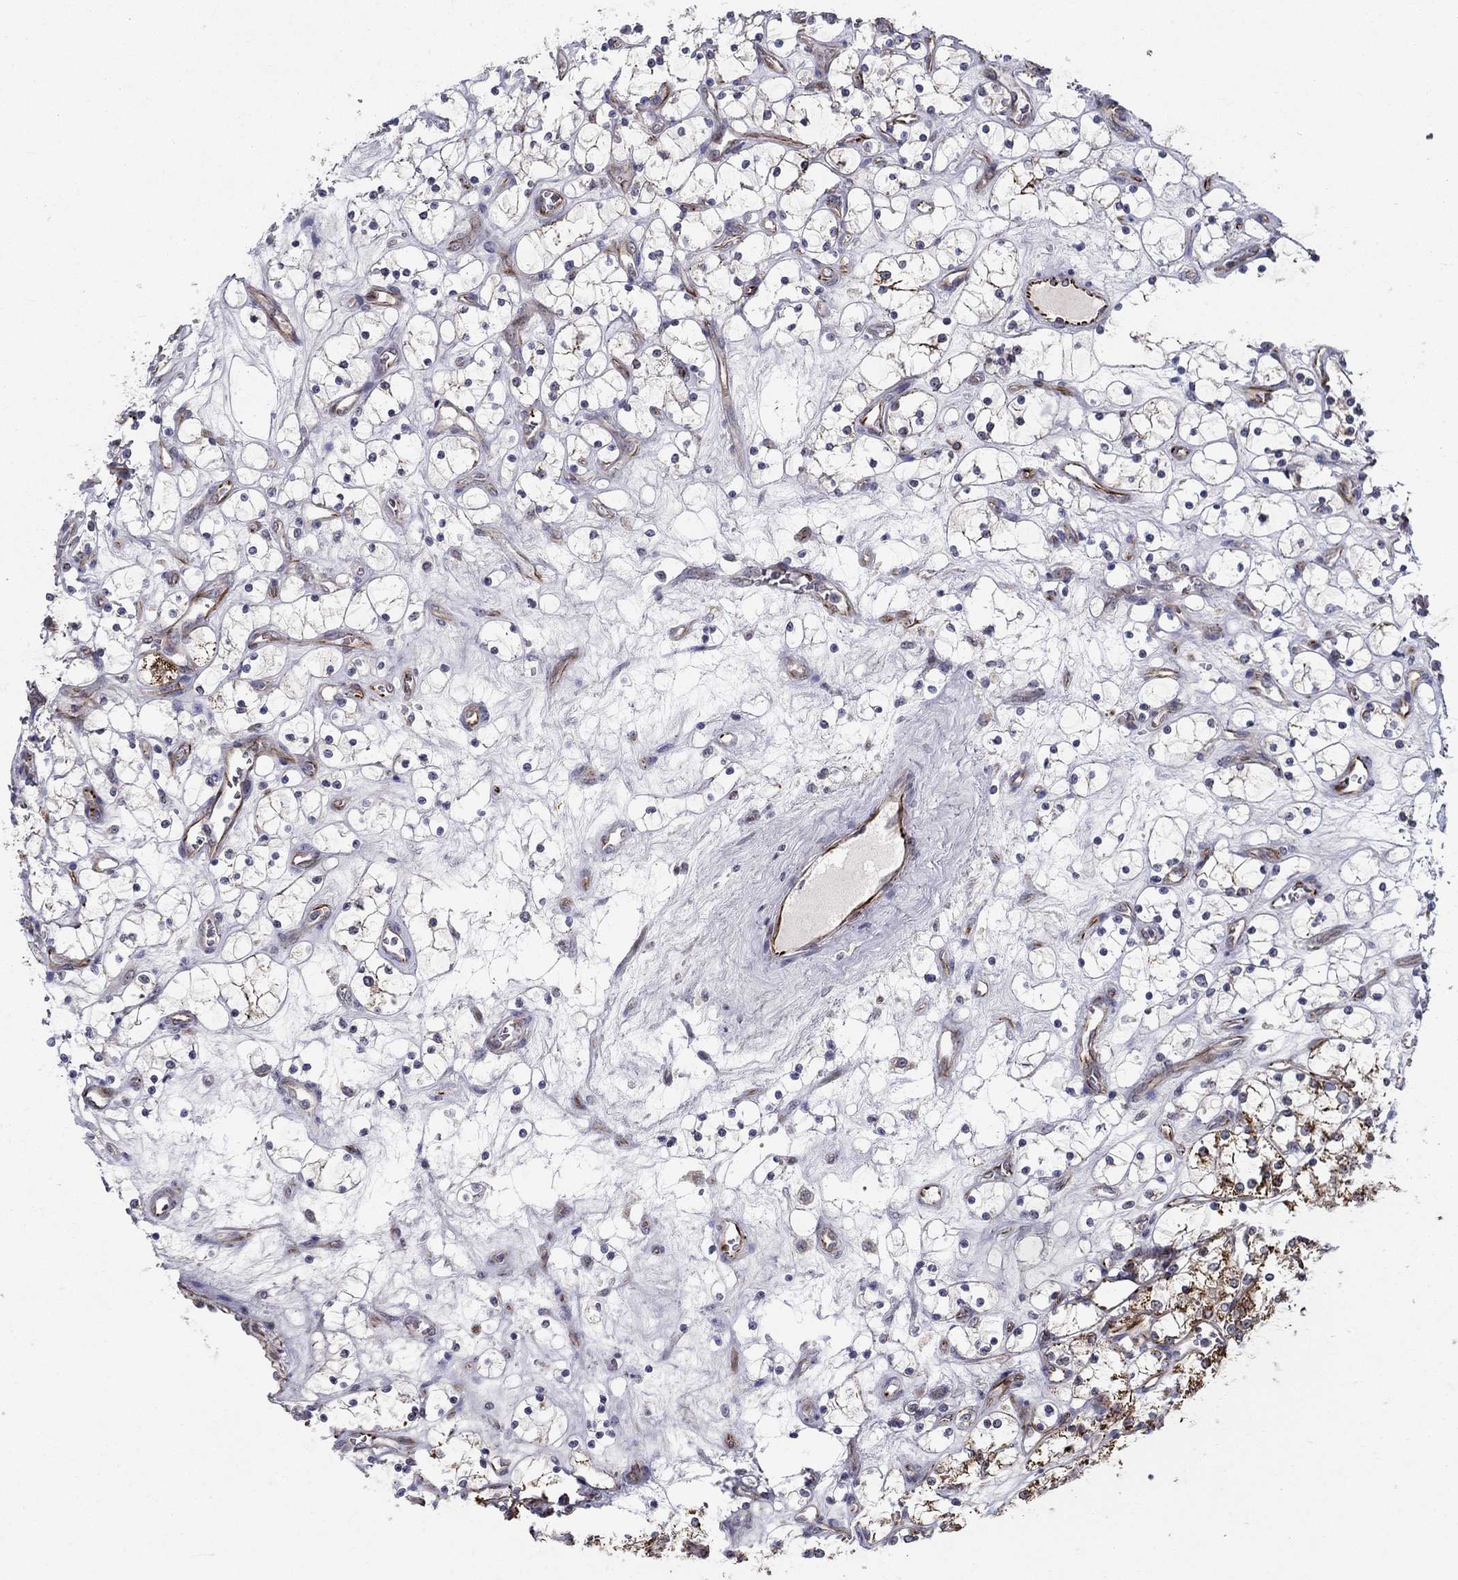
{"staining": {"intensity": "strong", "quantity": "<25%", "location": "cytoplasmic/membranous"}, "tissue": "renal cancer", "cell_type": "Tumor cells", "image_type": "cancer", "snomed": [{"axis": "morphology", "description": "Adenocarcinoma, NOS"}, {"axis": "topography", "description": "Kidney"}], "caption": "The photomicrograph shows a brown stain indicating the presence of a protein in the cytoplasmic/membranous of tumor cells in renal cancer.", "gene": "LACTB2", "patient": {"sex": "female", "age": 69}}